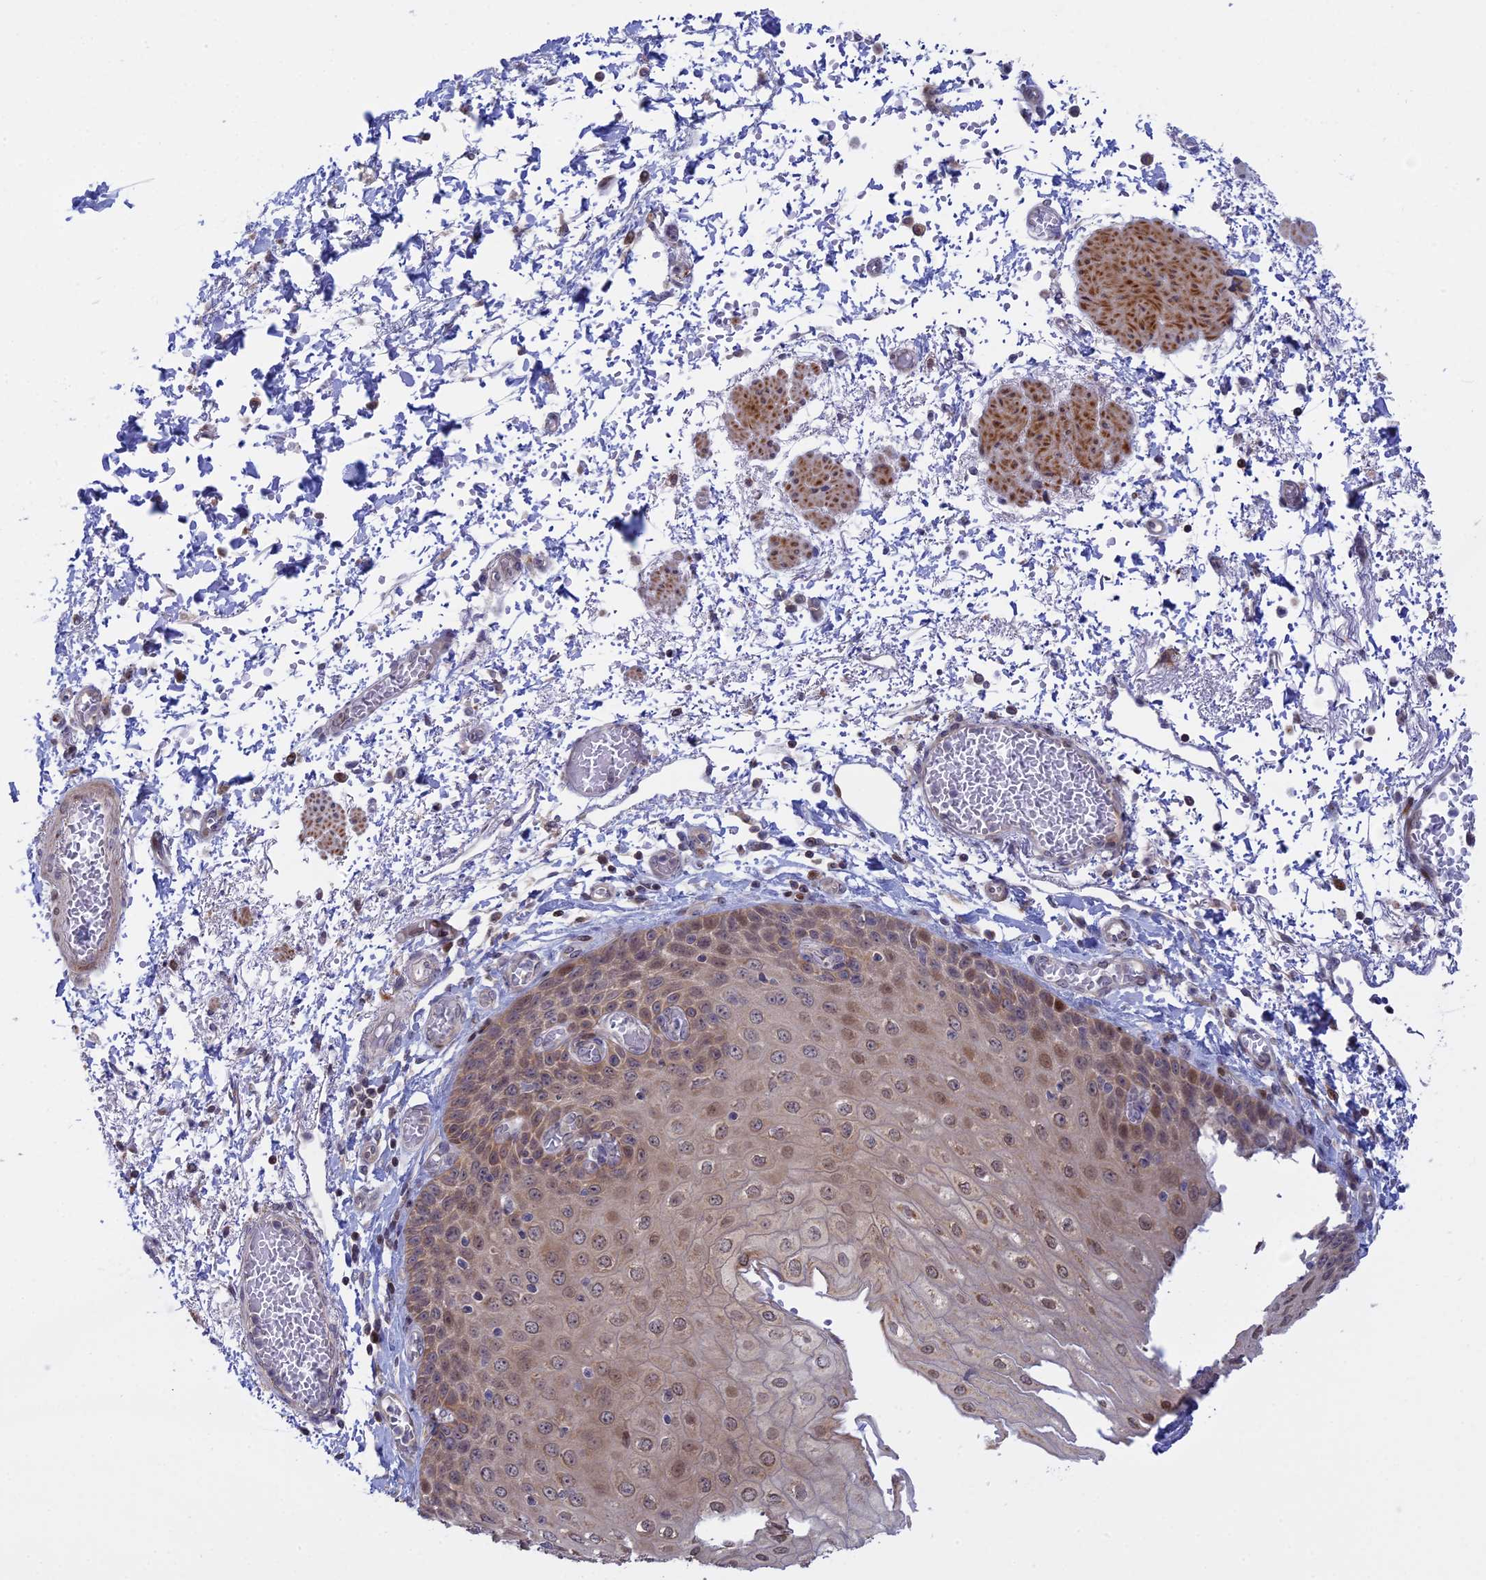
{"staining": {"intensity": "moderate", "quantity": "25%-75%", "location": "cytoplasmic/membranous,nuclear"}, "tissue": "esophagus", "cell_type": "Squamous epithelial cells", "image_type": "normal", "snomed": [{"axis": "morphology", "description": "Normal tissue, NOS"}, {"axis": "topography", "description": "Esophagus"}], "caption": "This histopathology image displays IHC staining of benign esophagus, with medium moderate cytoplasmic/membranous,nuclear staining in about 25%-75% of squamous epithelial cells.", "gene": "GSKIP", "patient": {"sex": "male", "age": 81}}